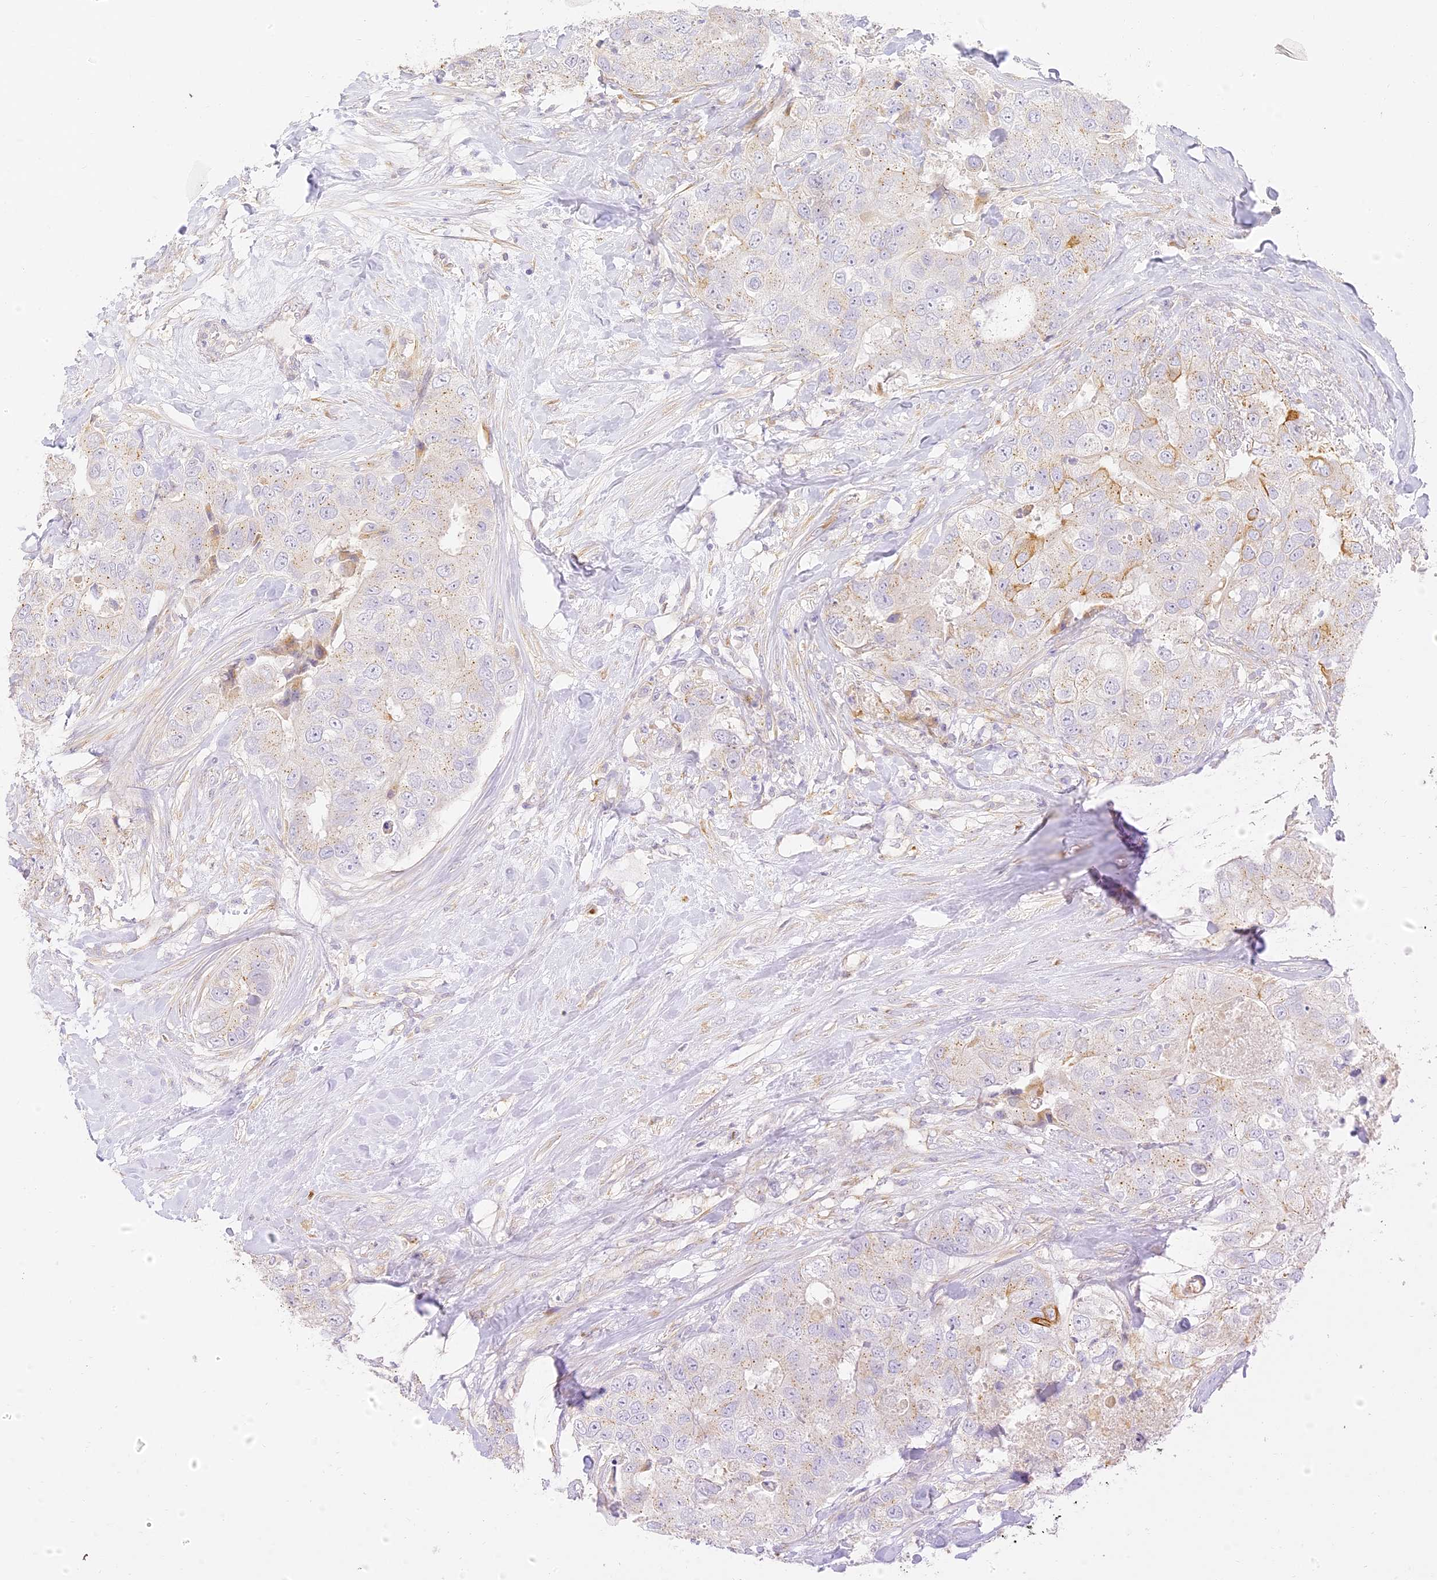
{"staining": {"intensity": "moderate", "quantity": "<25%", "location": "cytoplasmic/membranous"}, "tissue": "breast cancer", "cell_type": "Tumor cells", "image_type": "cancer", "snomed": [{"axis": "morphology", "description": "Duct carcinoma"}, {"axis": "topography", "description": "Breast"}], "caption": "Tumor cells demonstrate low levels of moderate cytoplasmic/membranous positivity in about <25% of cells in human intraductal carcinoma (breast).", "gene": "SEC13", "patient": {"sex": "female", "age": 62}}